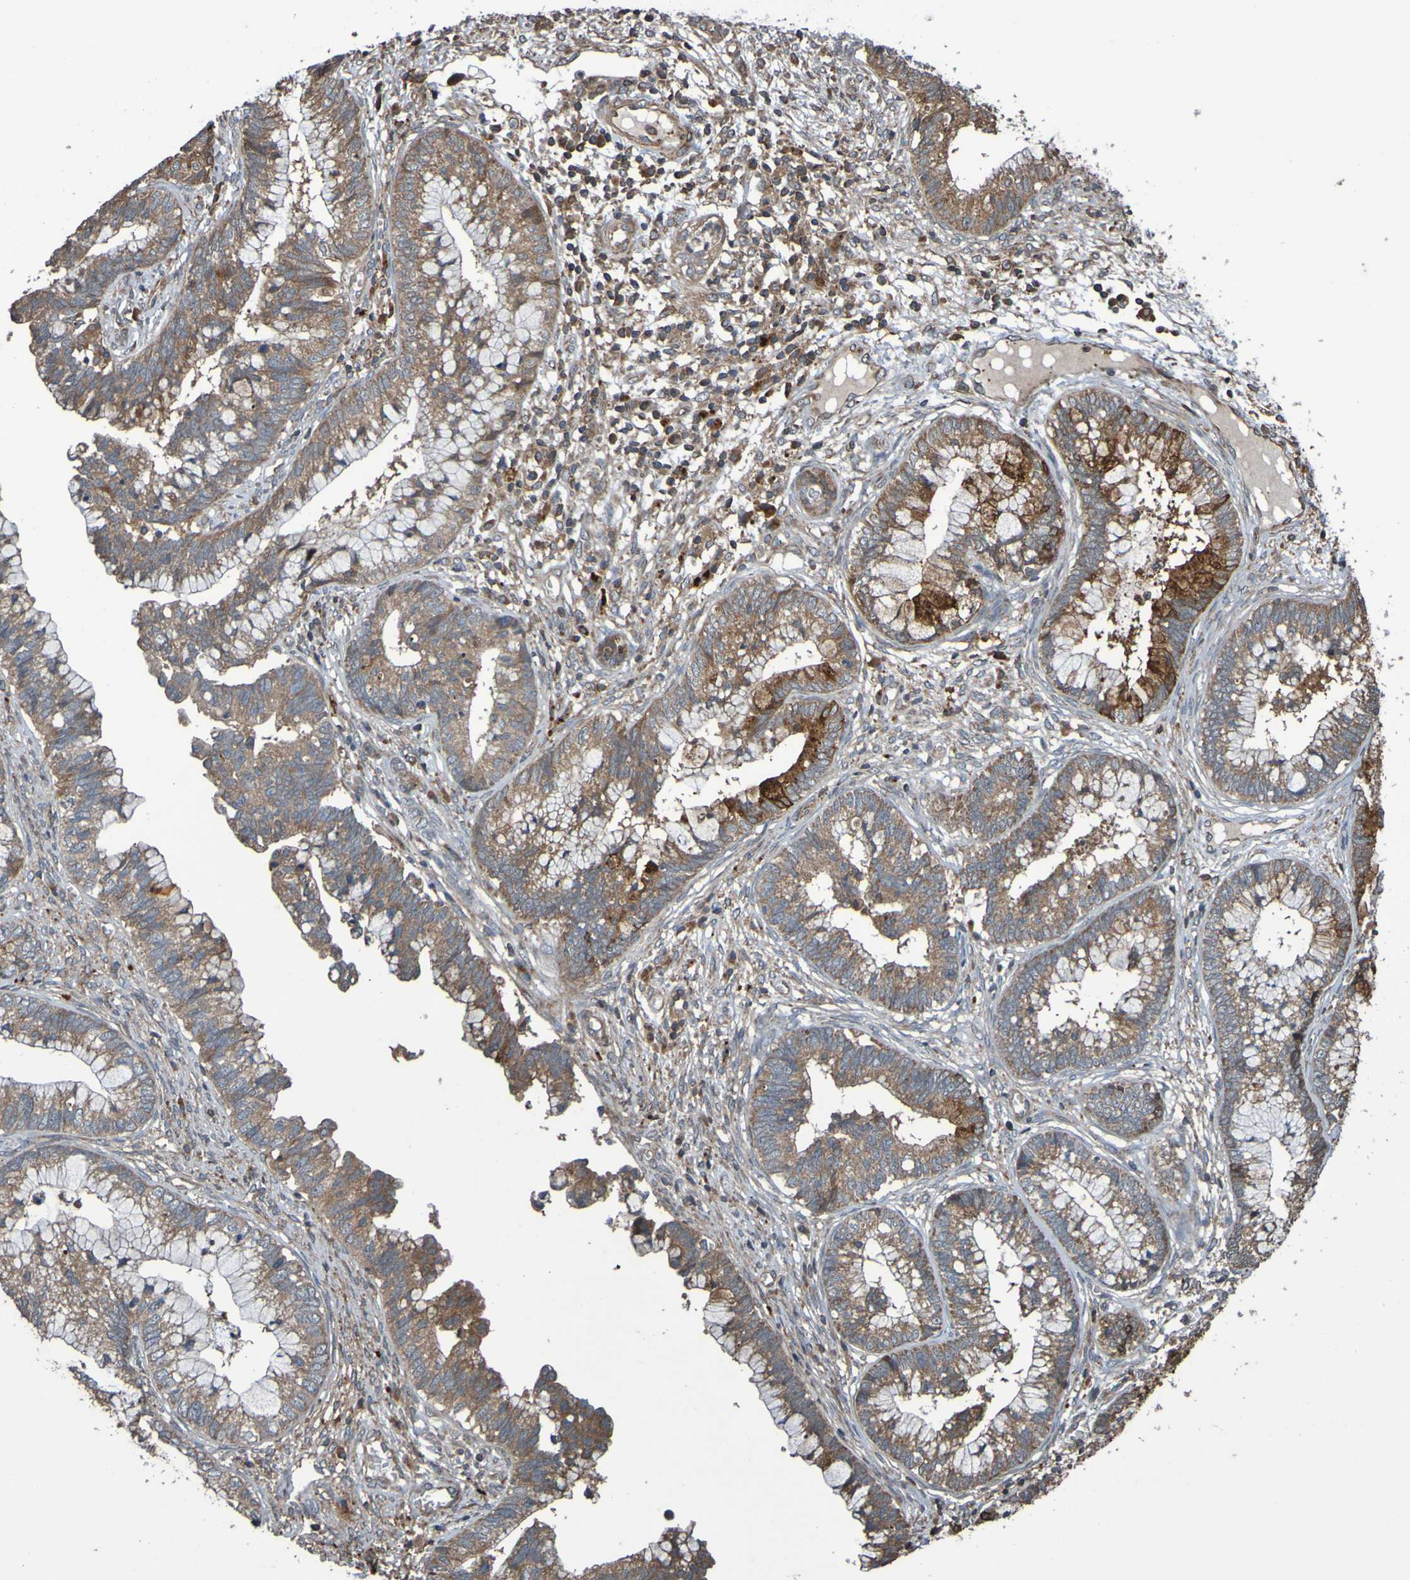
{"staining": {"intensity": "weak", "quantity": ">75%", "location": "cytoplasmic/membranous"}, "tissue": "cervical cancer", "cell_type": "Tumor cells", "image_type": "cancer", "snomed": [{"axis": "morphology", "description": "Adenocarcinoma, NOS"}, {"axis": "topography", "description": "Cervix"}], "caption": "Cervical cancer stained for a protein (brown) reveals weak cytoplasmic/membranous positive staining in approximately >75% of tumor cells.", "gene": "UCN", "patient": {"sex": "female", "age": 44}}